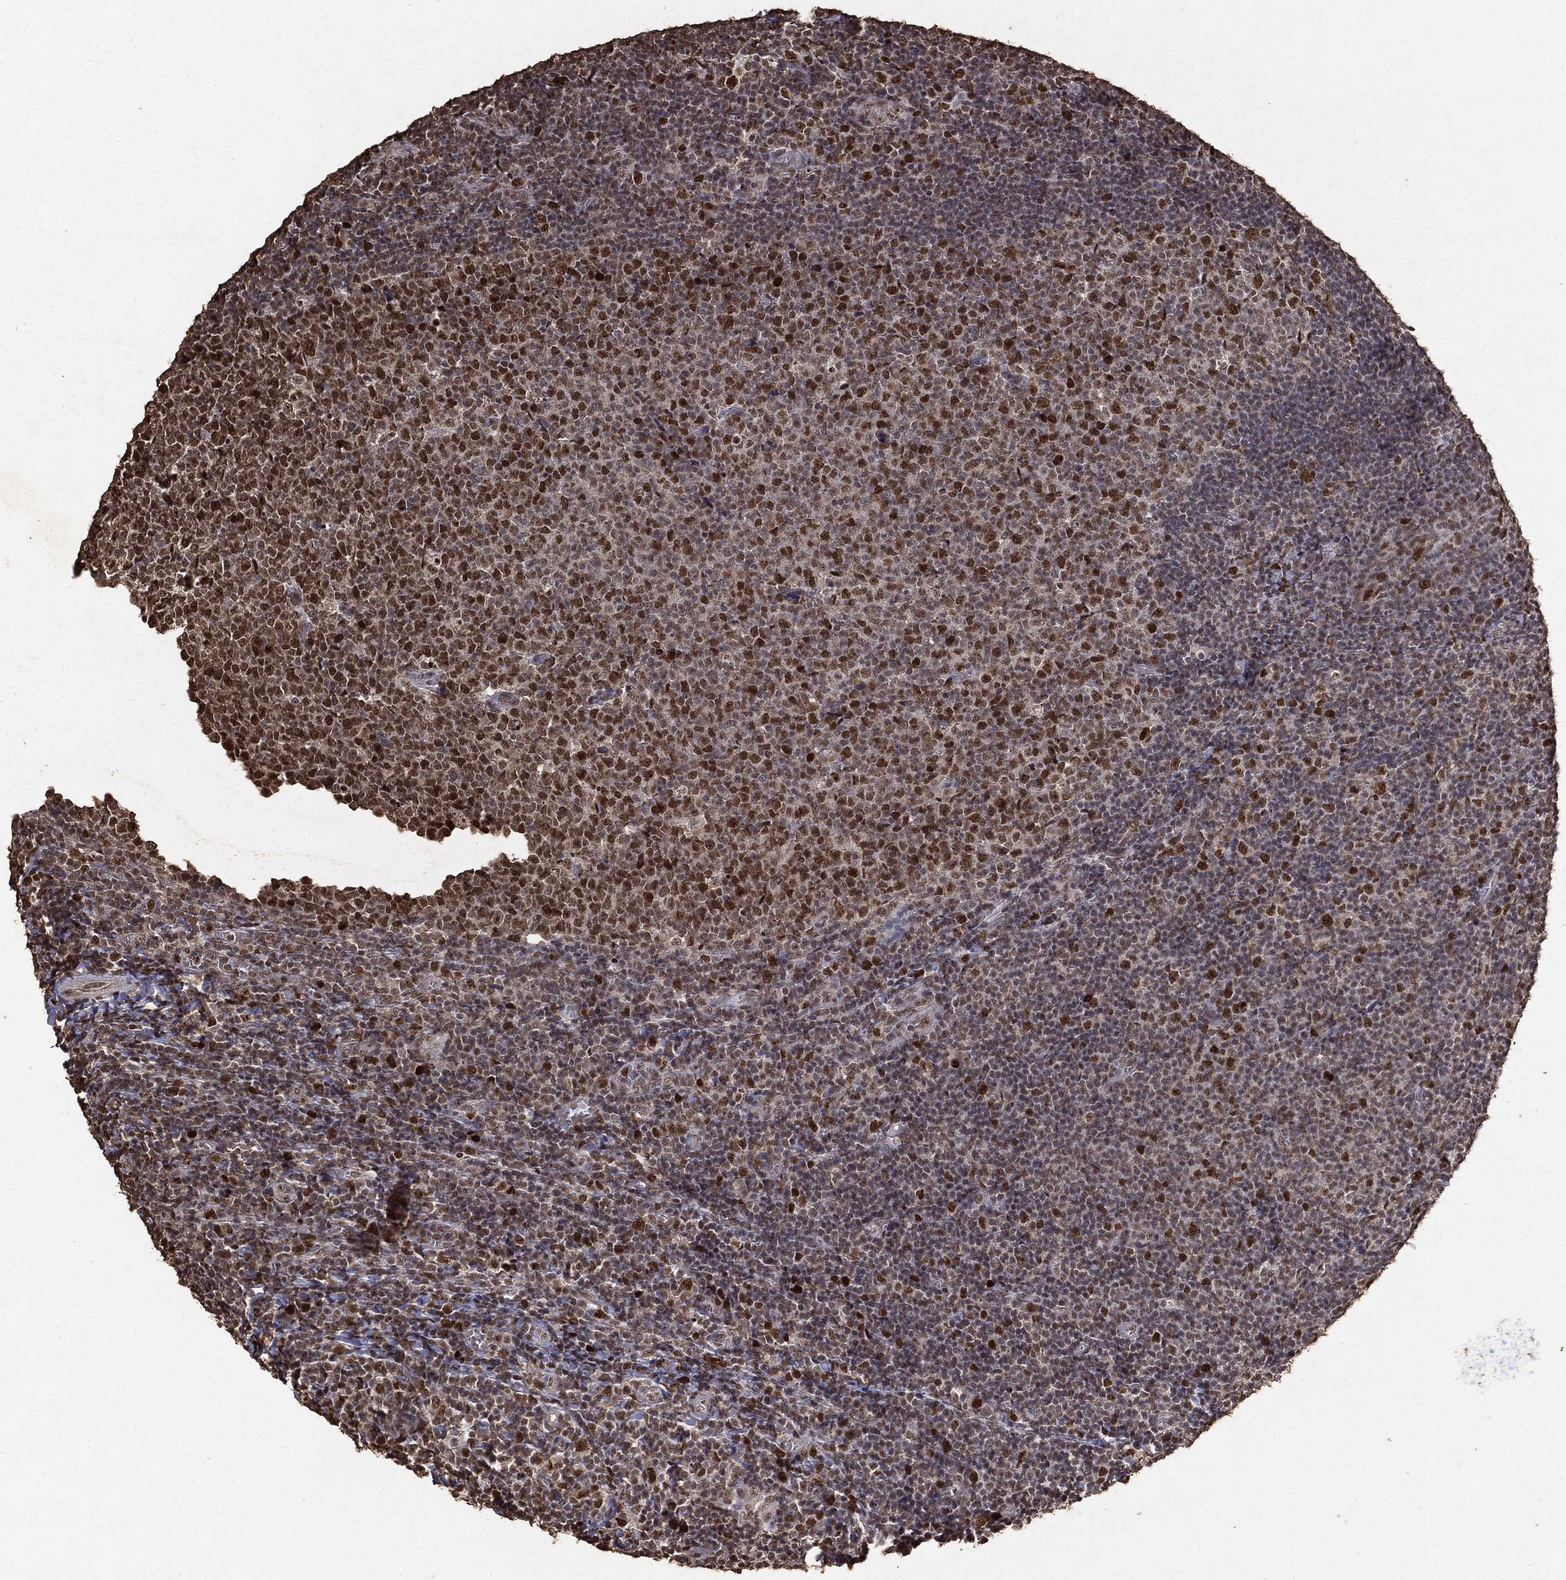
{"staining": {"intensity": "moderate", "quantity": "25%-75%", "location": "nuclear"}, "tissue": "tonsil", "cell_type": "Germinal center cells", "image_type": "normal", "snomed": [{"axis": "morphology", "description": "Normal tissue, NOS"}, {"axis": "topography", "description": "Tonsil"}], "caption": "The micrograph reveals immunohistochemical staining of benign tonsil. There is moderate nuclear positivity is appreciated in approximately 25%-75% of germinal center cells. Using DAB (3,3'-diaminobenzidine) (brown) and hematoxylin (blue) stains, captured at high magnification using brightfield microscopy.", "gene": "RAD18", "patient": {"sex": "female", "age": 5}}